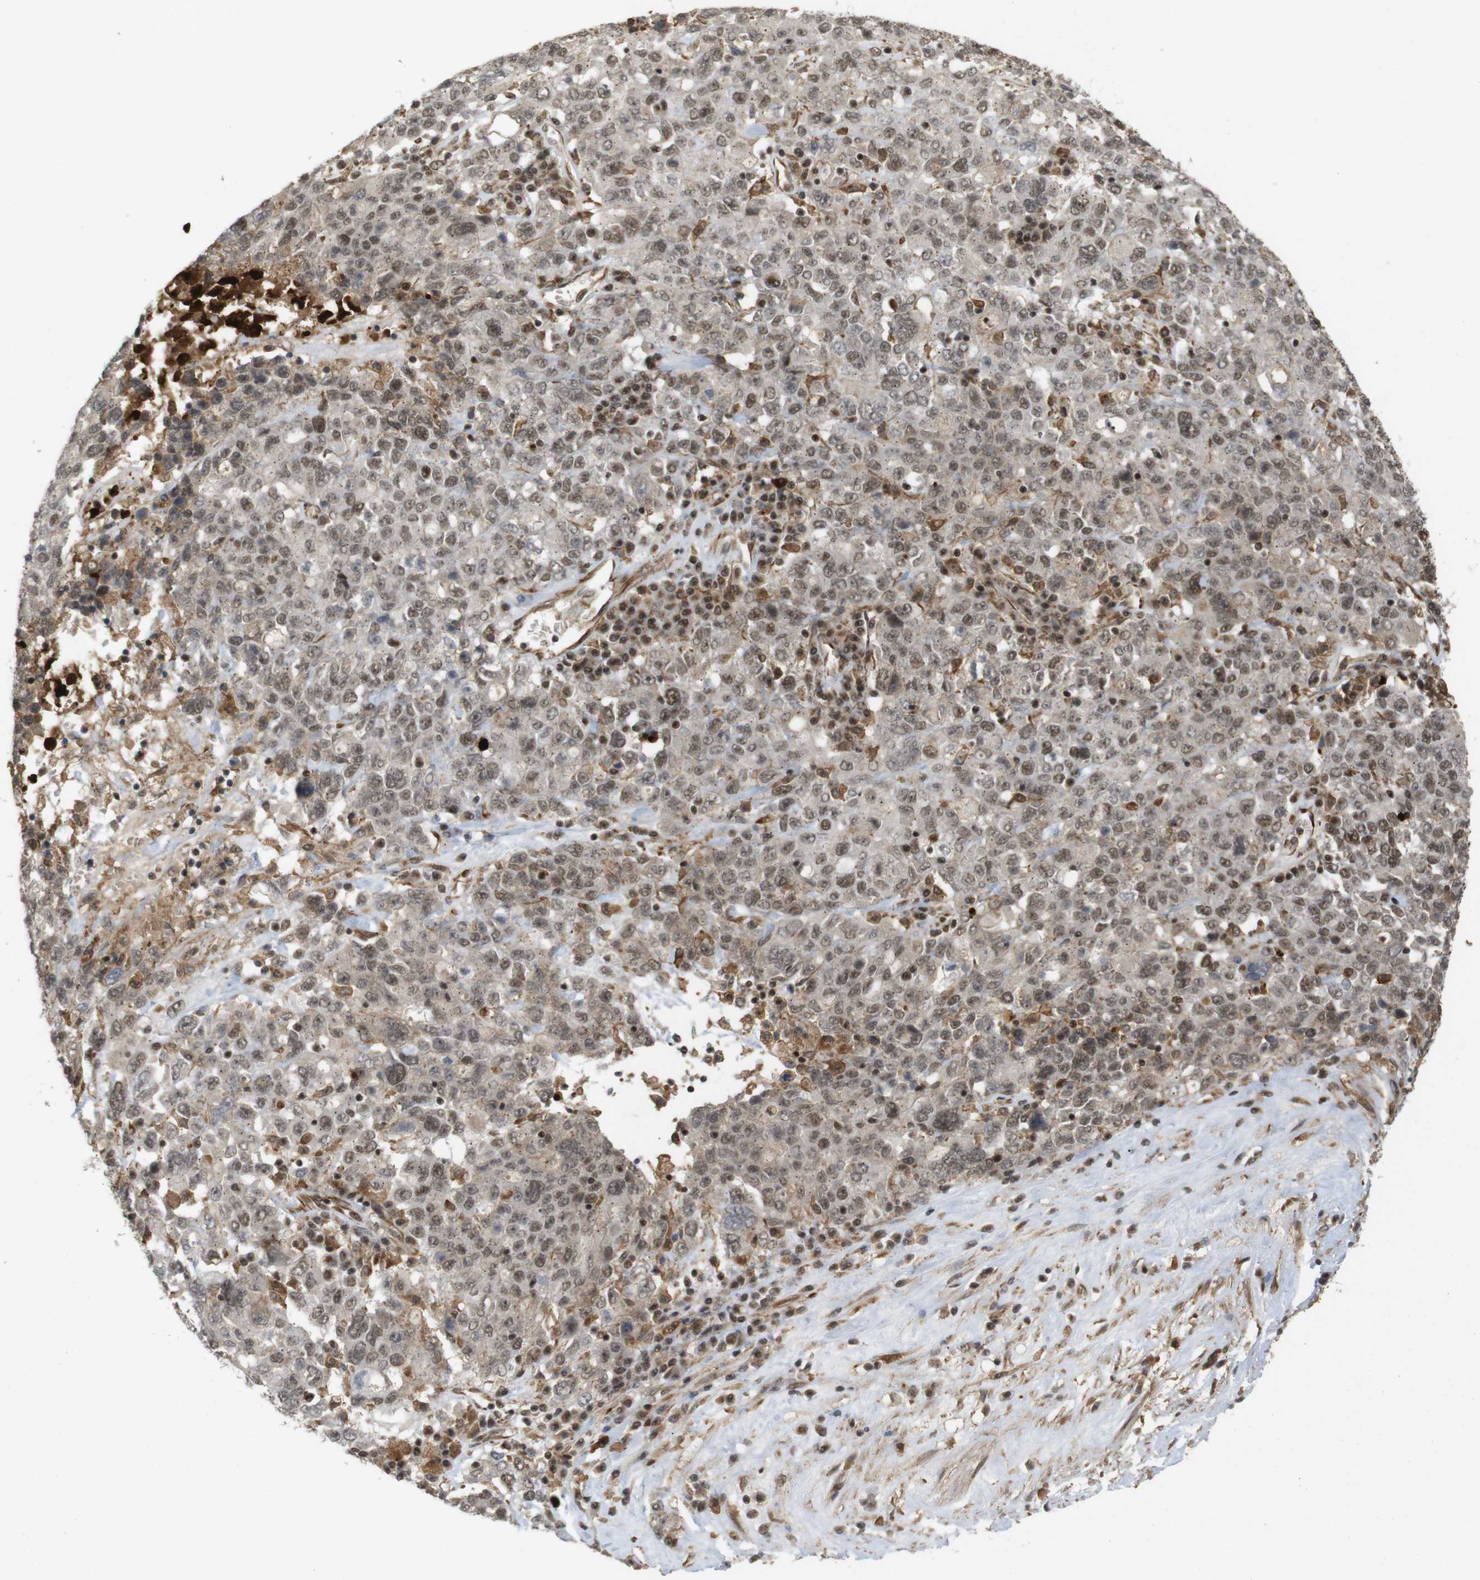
{"staining": {"intensity": "moderate", "quantity": ">75%", "location": "cytoplasmic/membranous,nuclear"}, "tissue": "ovarian cancer", "cell_type": "Tumor cells", "image_type": "cancer", "snomed": [{"axis": "morphology", "description": "Carcinoma, endometroid"}, {"axis": "topography", "description": "Ovary"}], "caption": "Ovarian endometroid carcinoma was stained to show a protein in brown. There is medium levels of moderate cytoplasmic/membranous and nuclear expression in about >75% of tumor cells.", "gene": "SP2", "patient": {"sex": "female", "age": 62}}